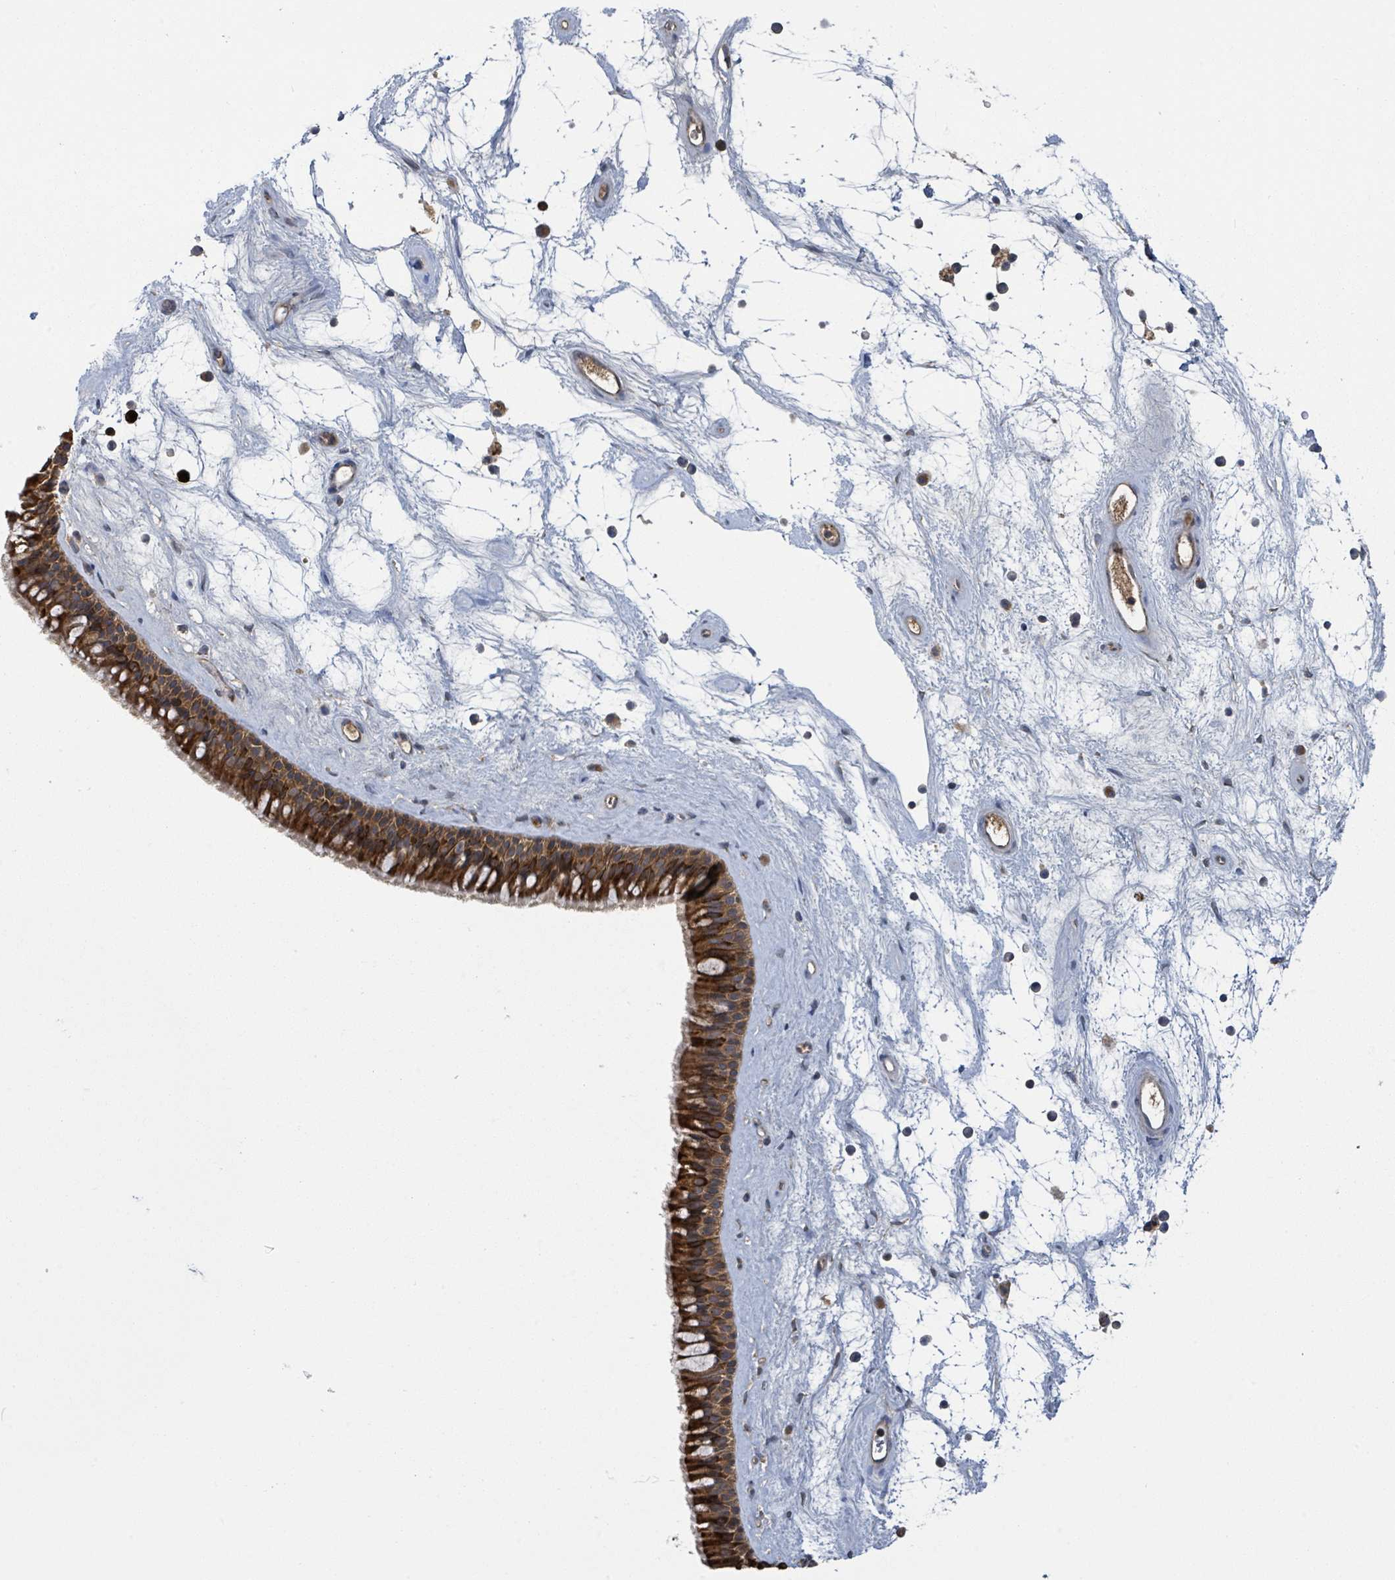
{"staining": {"intensity": "strong", "quantity": ">75%", "location": "cytoplasmic/membranous"}, "tissue": "nasopharynx", "cell_type": "Respiratory epithelial cells", "image_type": "normal", "snomed": [{"axis": "morphology", "description": "Normal tissue, NOS"}, {"axis": "topography", "description": "Nasopharynx"}], "caption": "Immunohistochemistry (IHC) micrograph of normal nasopharynx: human nasopharynx stained using immunohistochemistry (IHC) displays high levels of strong protein expression localized specifically in the cytoplasmic/membranous of respiratory epithelial cells, appearing as a cytoplasmic/membranous brown color.", "gene": "CCDC121", "patient": {"sex": "male", "age": 64}}